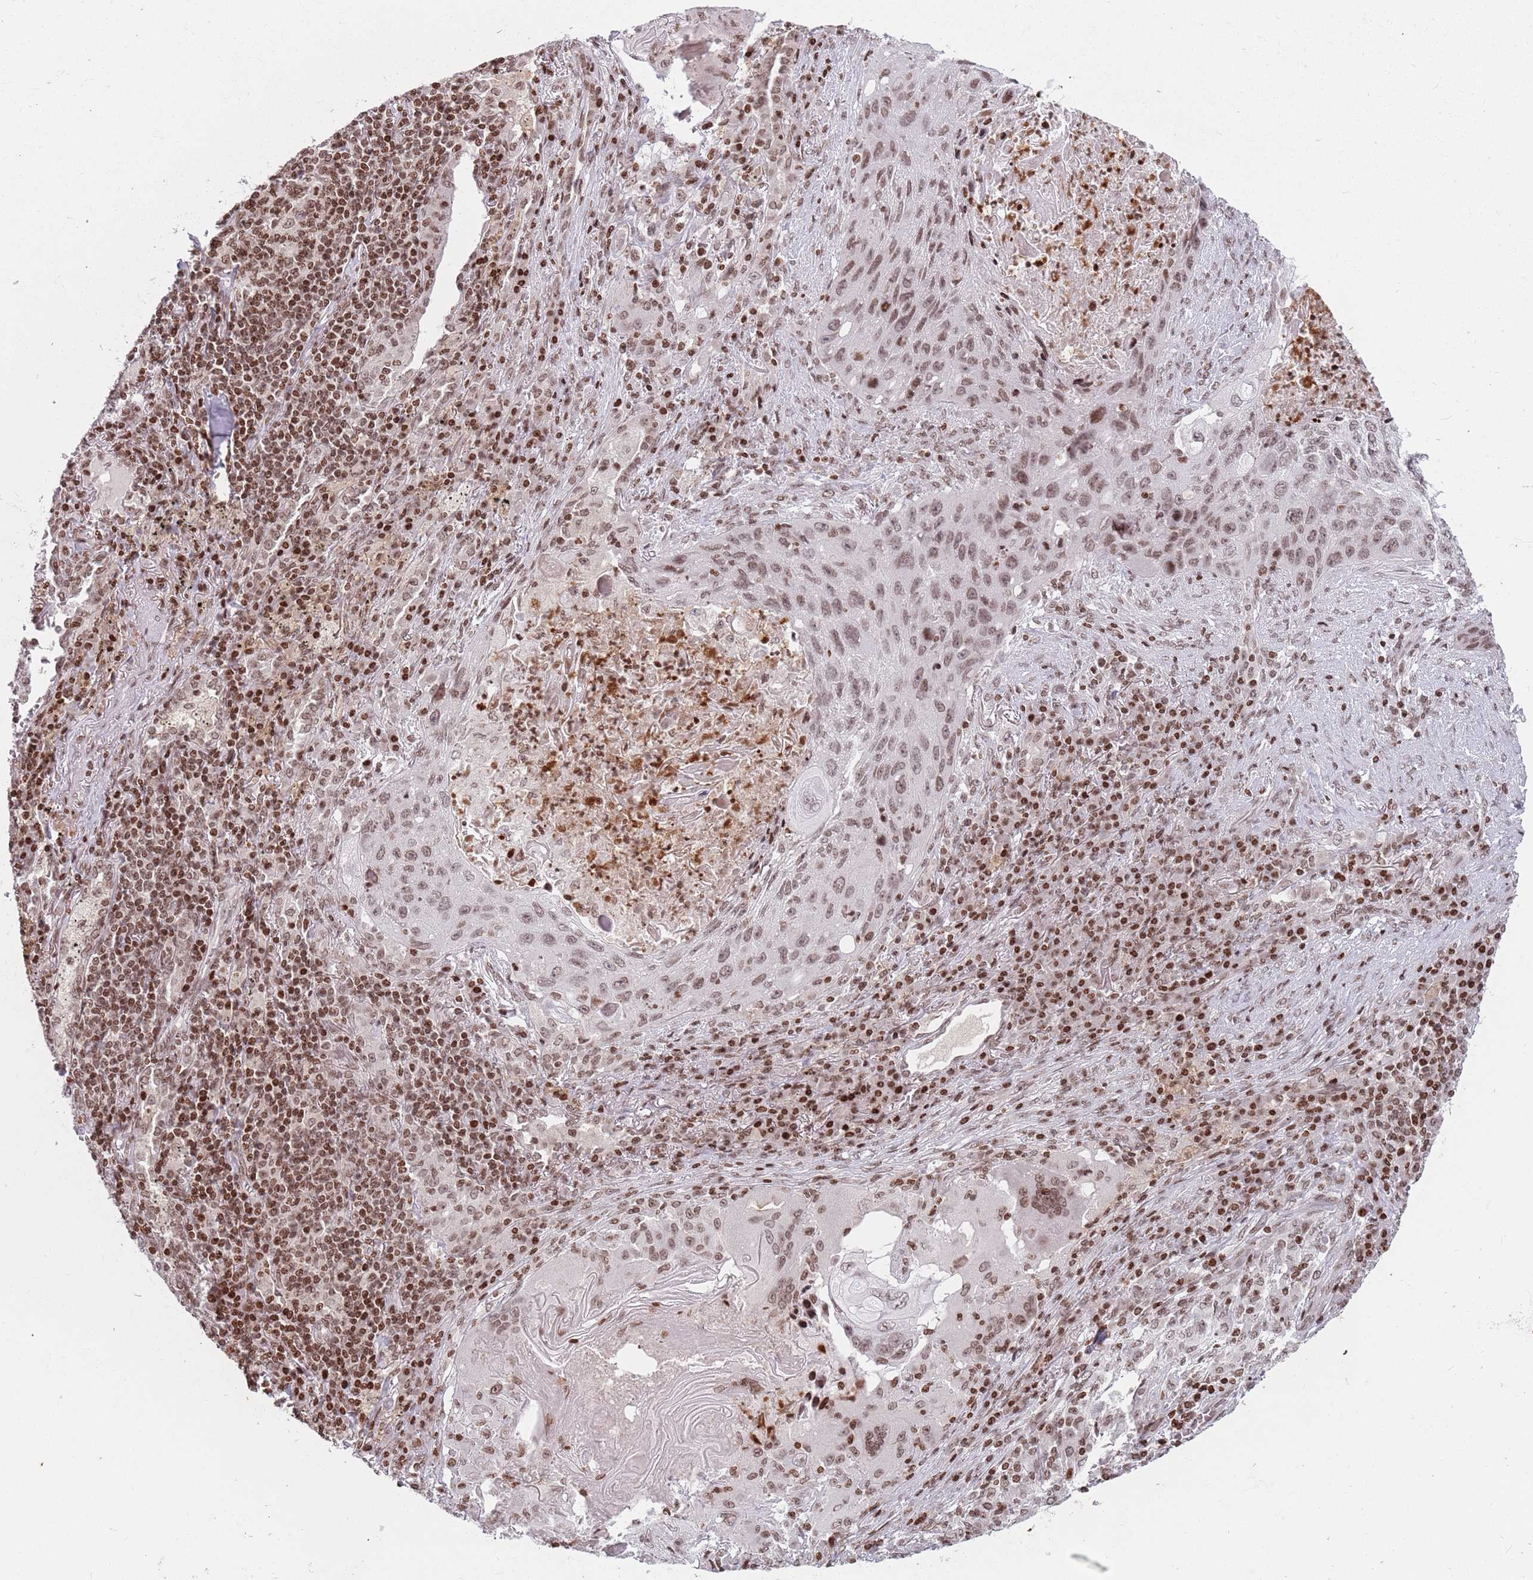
{"staining": {"intensity": "weak", "quantity": ">75%", "location": "nuclear"}, "tissue": "lung cancer", "cell_type": "Tumor cells", "image_type": "cancer", "snomed": [{"axis": "morphology", "description": "Squamous cell carcinoma, NOS"}, {"axis": "topography", "description": "Lung"}], "caption": "Squamous cell carcinoma (lung) tissue displays weak nuclear positivity in approximately >75% of tumor cells, visualized by immunohistochemistry.", "gene": "SH3RF3", "patient": {"sex": "female", "age": 63}}